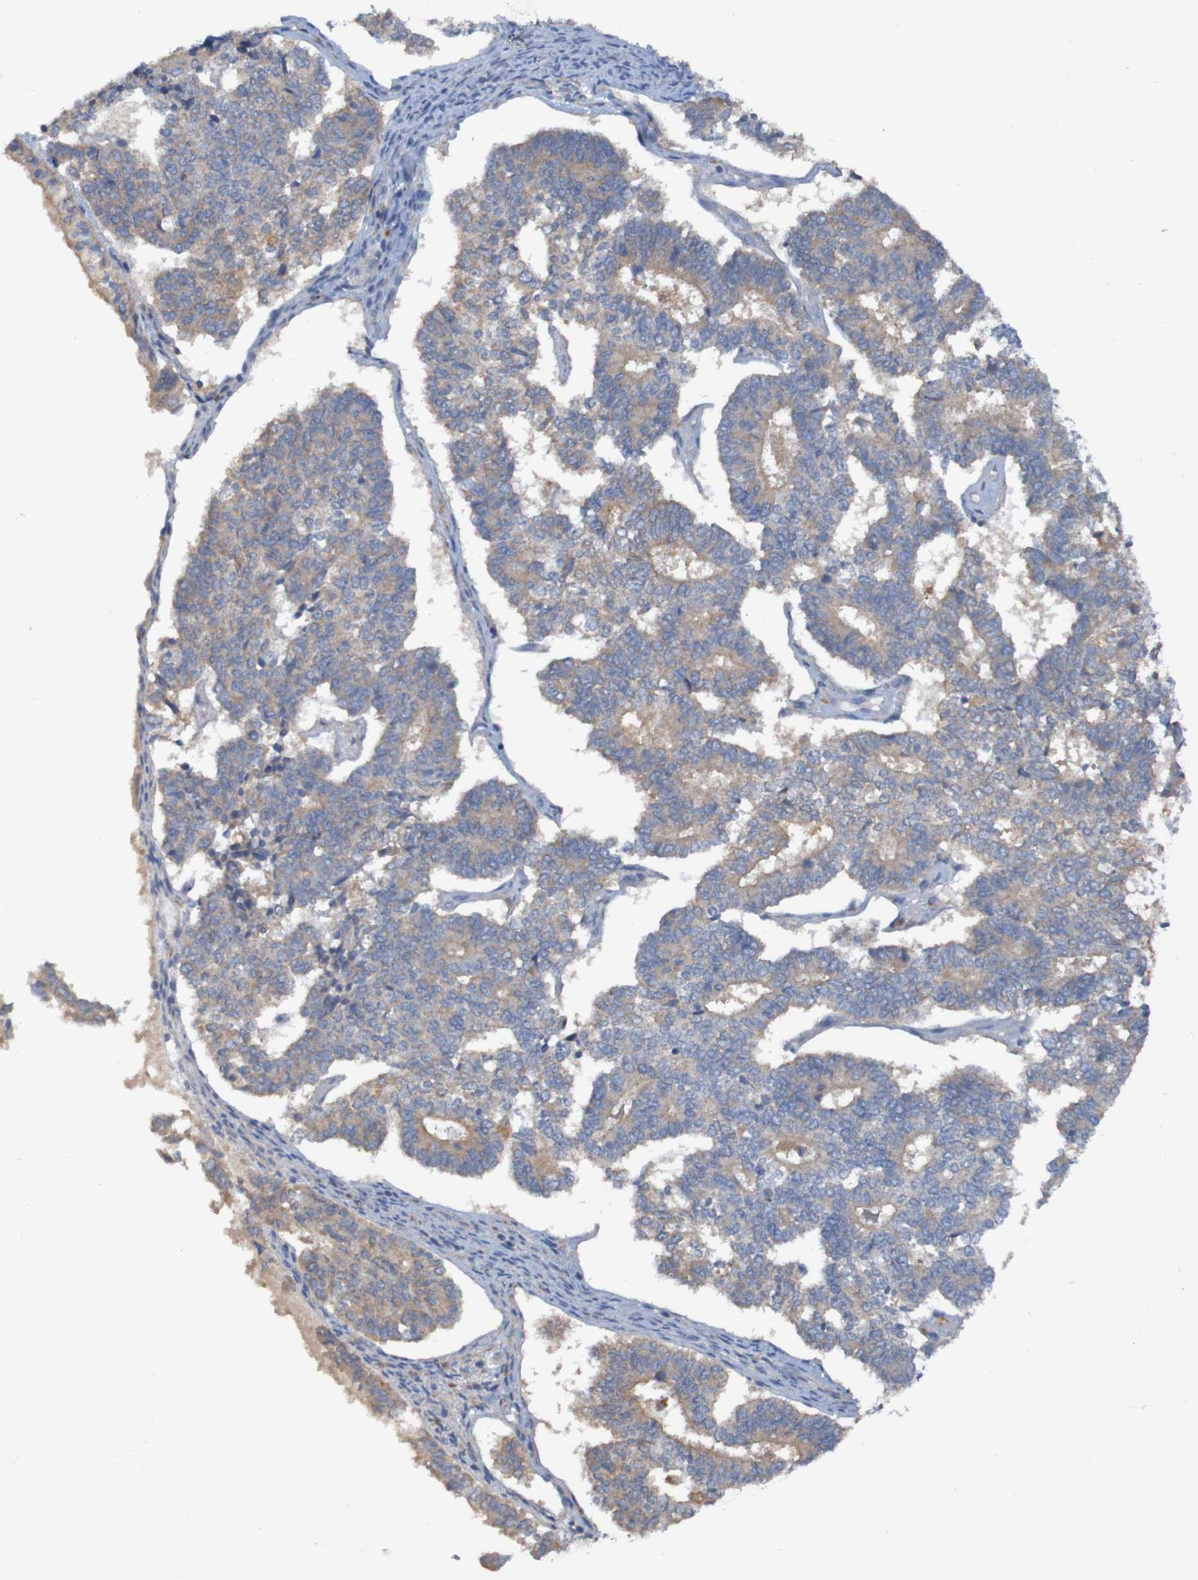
{"staining": {"intensity": "weak", "quantity": ">75%", "location": "cytoplasmic/membranous"}, "tissue": "endometrial cancer", "cell_type": "Tumor cells", "image_type": "cancer", "snomed": [{"axis": "morphology", "description": "Adenocarcinoma, NOS"}, {"axis": "topography", "description": "Endometrium"}], "caption": "This is a micrograph of immunohistochemistry (IHC) staining of adenocarcinoma (endometrial), which shows weak expression in the cytoplasmic/membranous of tumor cells.", "gene": "ARHGEF16", "patient": {"sex": "female", "age": 70}}